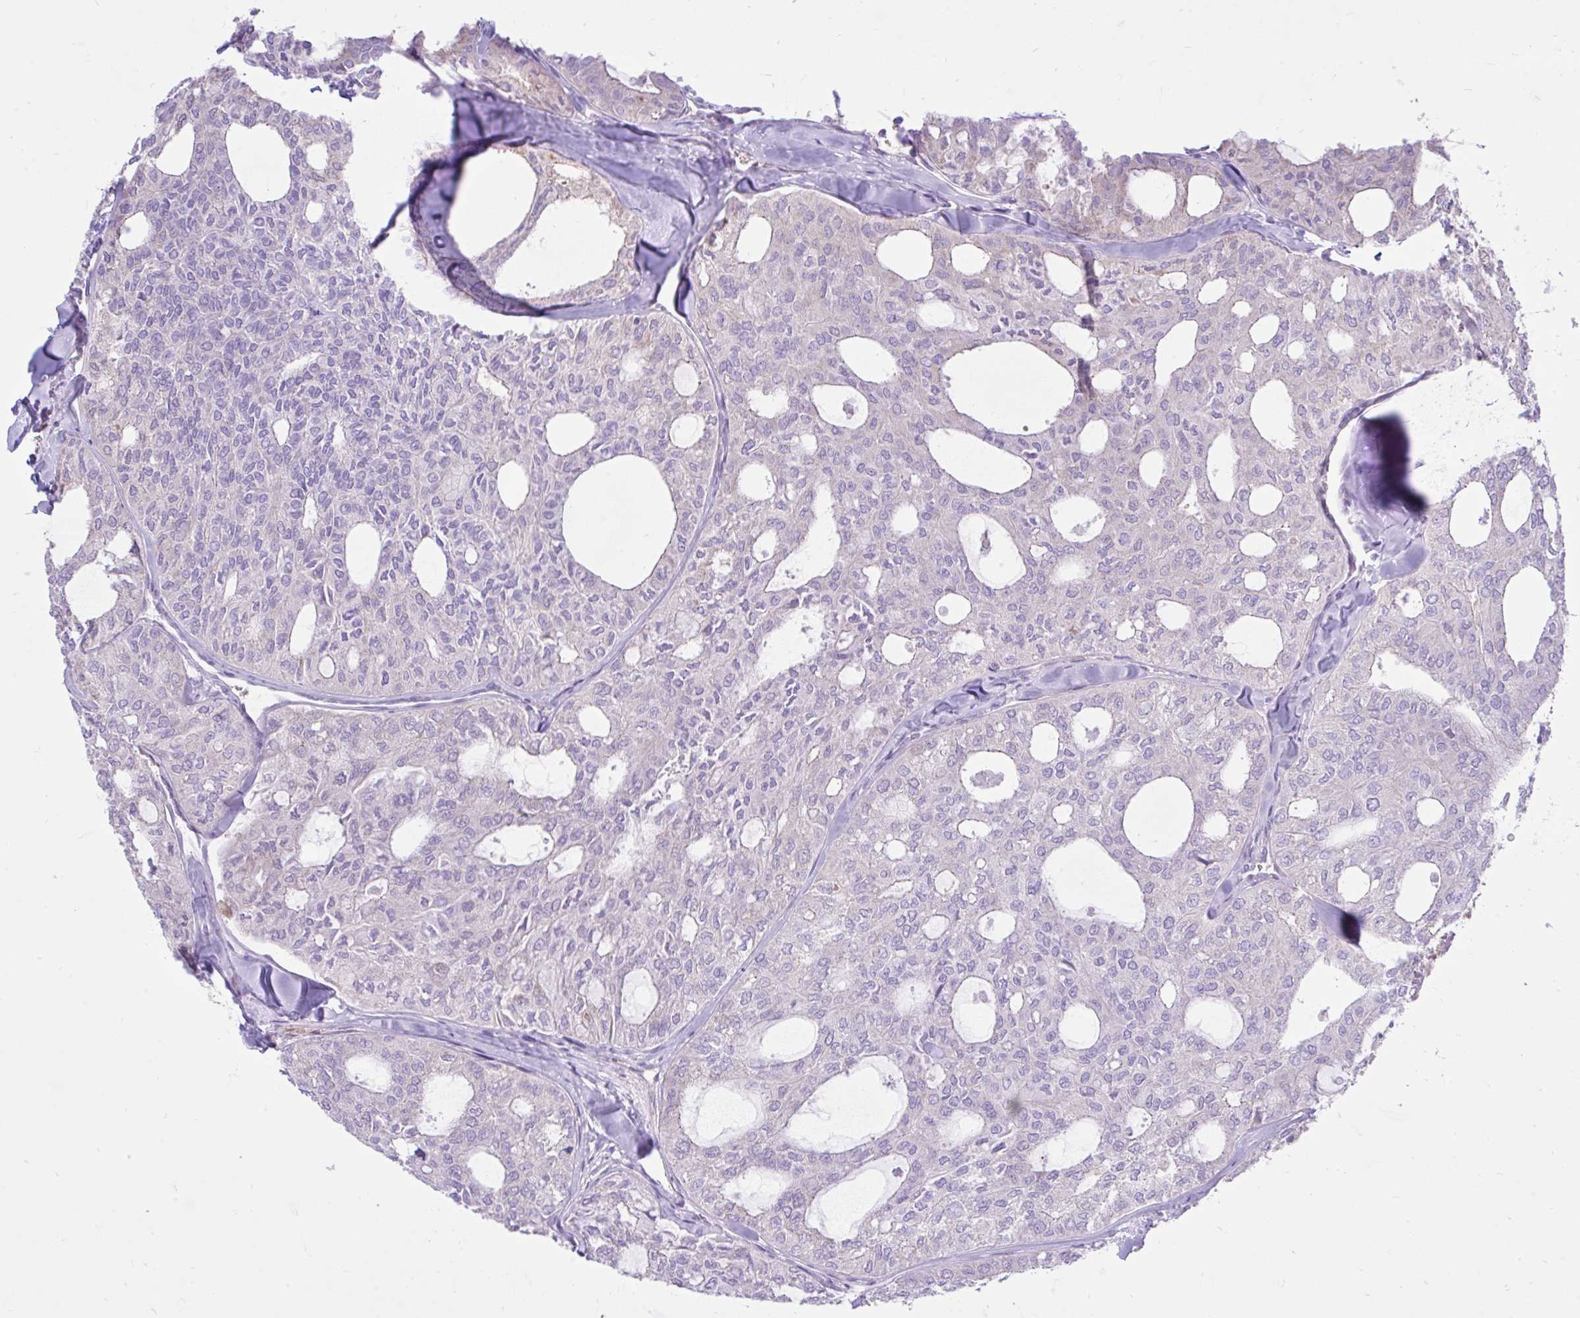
{"staining": {"intensity": "negative", "quantity": "none", "location": "none"}, "tissue": "thyroid cancer", "cell_type": "Tumor cells", "image_type": "cancer", "snomed": [{"axis": "morphology", "description": "Follicular adenoma carcinoma, NOS"}, {"axis": "topography", "description": "Thyroid gland"}], "caption": "A high-resolution micrograph shows immunohistochemistry (IHC) staining of thyroid follicular adenoma carcinoma, which reveals no significant expression in tumor cells.", "gene": "EEF1A2", "patient": {"sex": "male", "age": 75}}